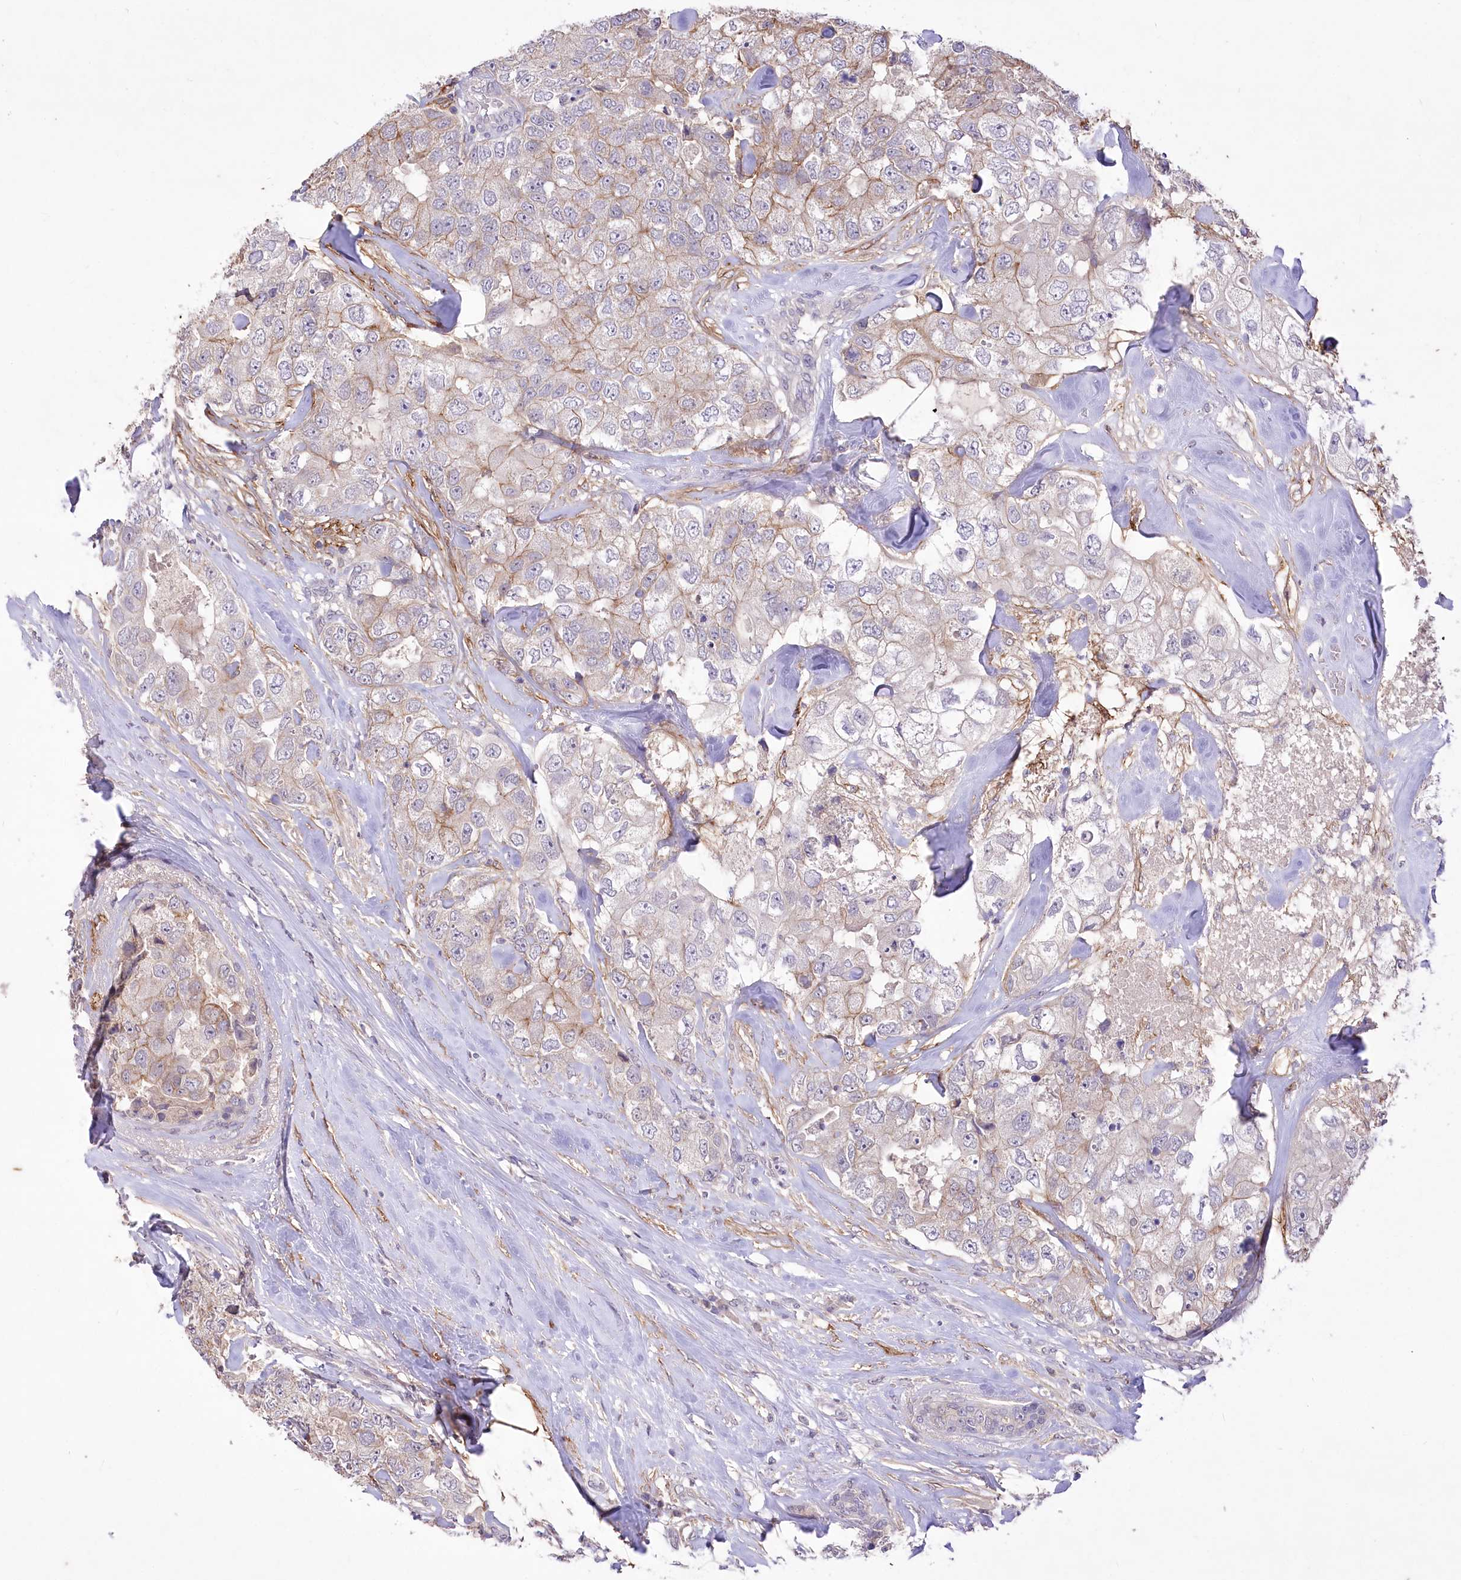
{"staining": {"intensity": "weak", "quantity": "<25%", "location": "cytoplasmic/membranous"}, "tissue": "breast cancer", "cell_type": "Tumor cells", "image_type": "cancer", "snomed": [{"axis": "morphology", "description": "Duct carcinoma"}, {"axis": "topography", "description": "Breast"}], "caption": "An image of breast intraductal carcinoma stained for a protein reveals no brown staining in tumor cells.", "gene": "ENPP1", "patient": {"sex": "female", "age": 62}}